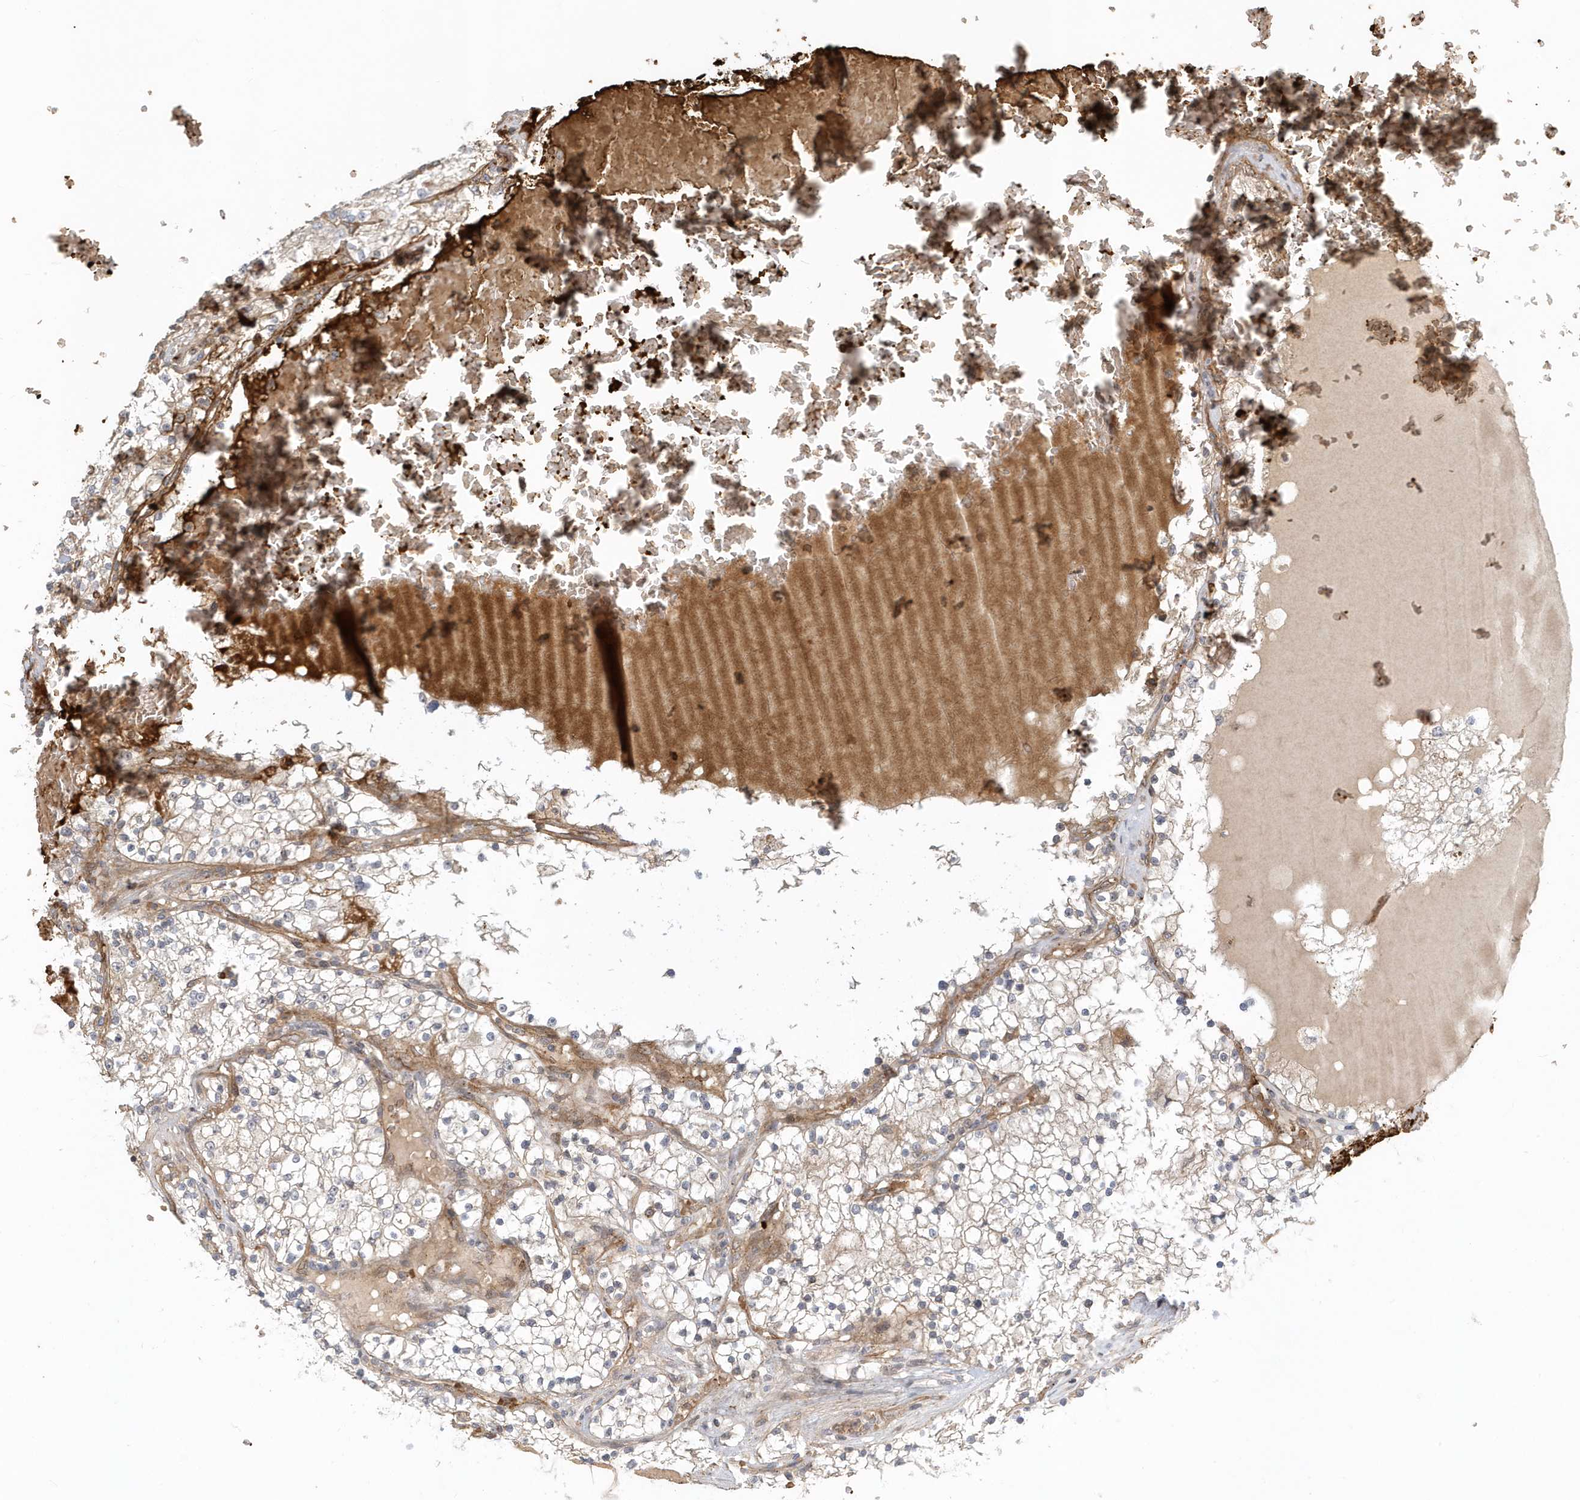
{"staining": {"intensity": "negative", "quantity": "none", "location": "none"}, "tissue": "renal cancer", "cell_type": "Tumor cells", "image_type": "cancer", "snomed": [{"axis": "morphology", "description": "Normal tissue, NOS"}, {"axis": "morphology", "description": "Adenocarcinoma, NOS"}, {"axis": "topography", "description": "Kidney"}], "caption": "The image exhibits no significant positivity in tumor cells of adenocarcinoma (renal). The staining was performed using DAB to visualize the protein expression in brown, while the nuclei were stained in blue with hematoxylin (Magnification: 20x).", "gene": "FYCO1", "patient": {"sex": "male", "age": 68}}